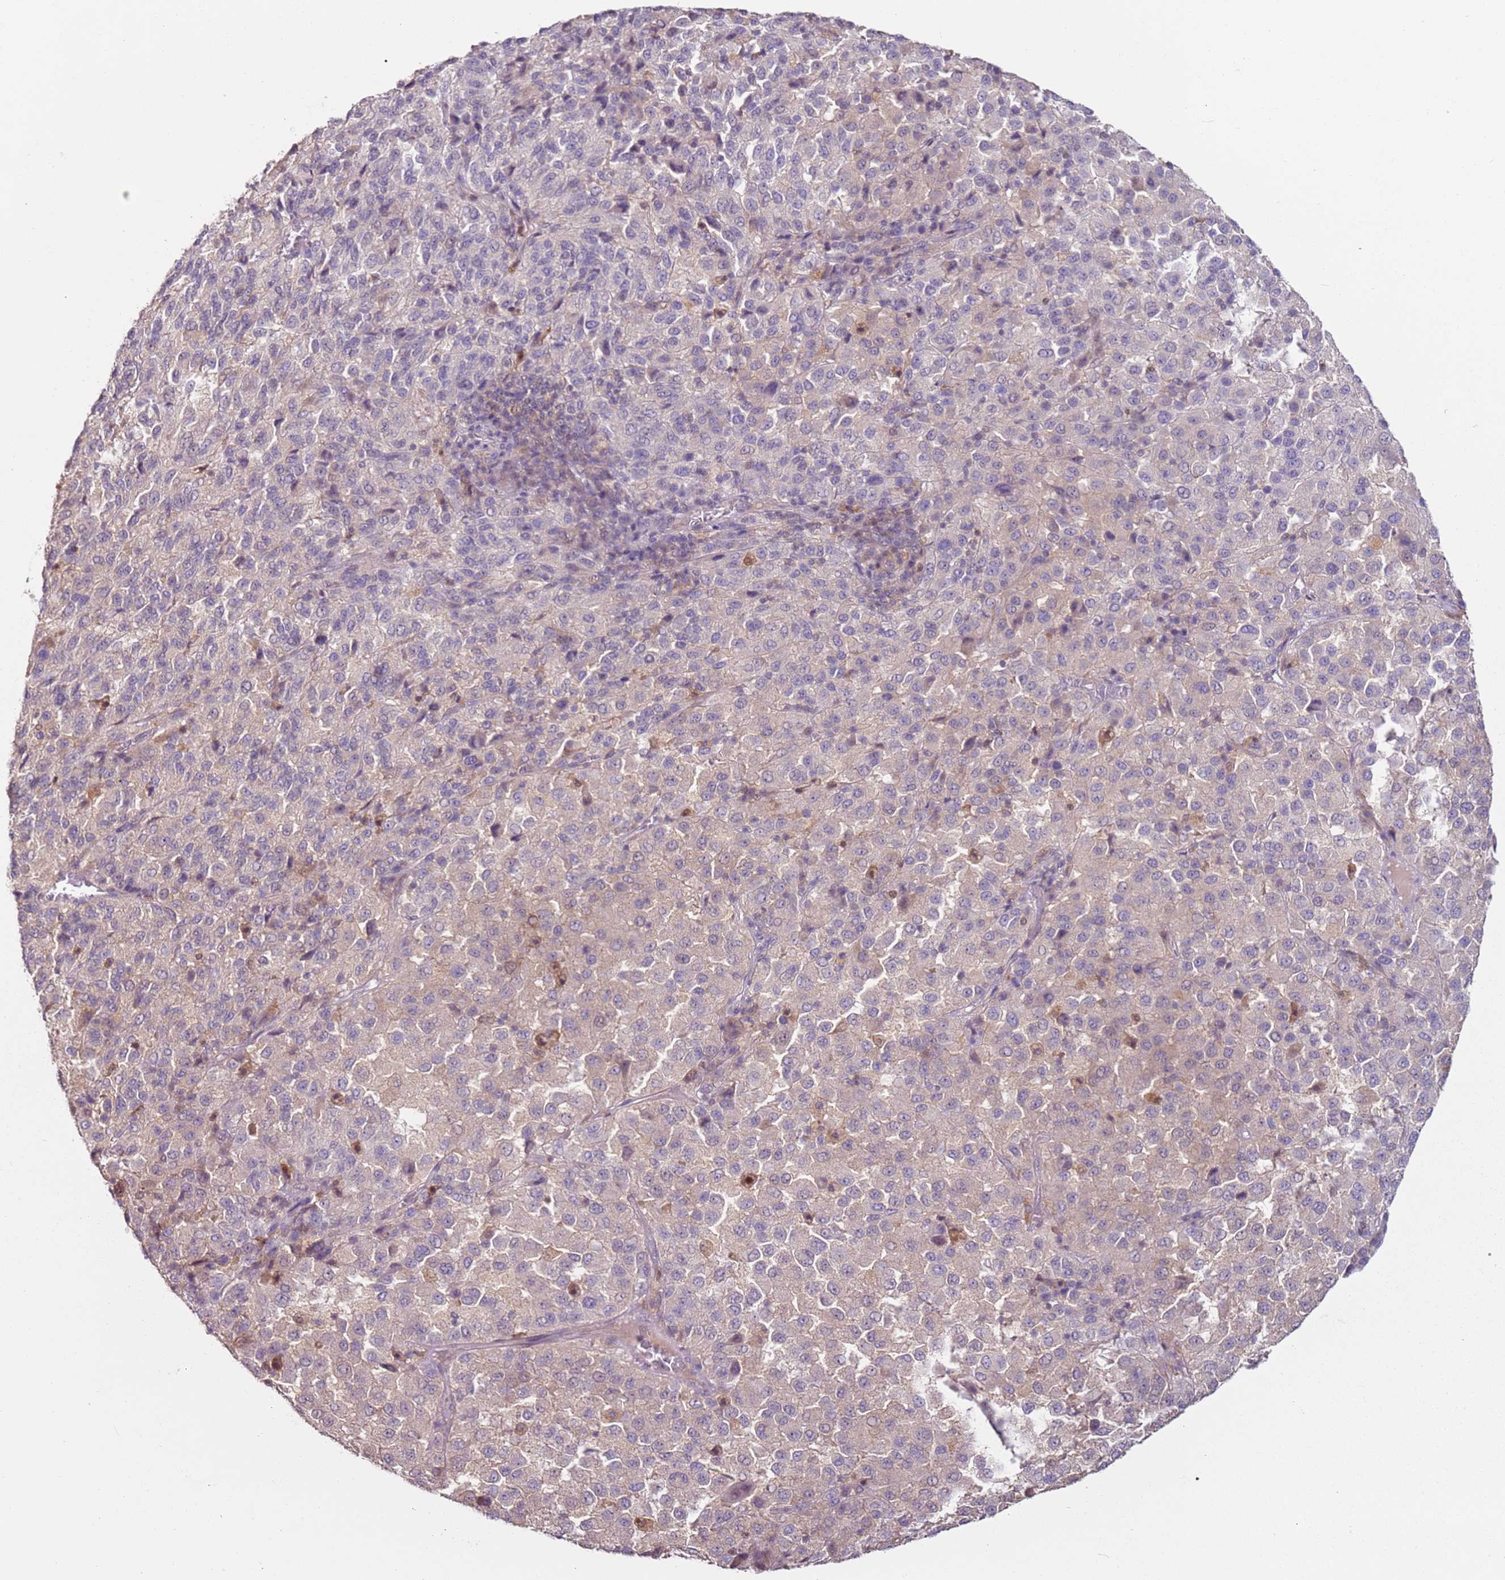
{"staining": {"intensity": "weak", "quantity": "<25%", "location": "cytoplasmic/membranous"}, "tissue": "melanoma", "cell_type": "Tumor cells", "image_type": "cancer", "snomed": [{"axis": "morphology", "description": "Malignant melanoma, Metastatic site"}, {"axis": "topography", "description": "Lung"}], "caption": "The micrograph shows no significant positivity in tumor cells of melanoma. (DAB (3,3'-diaminobenzidine) IHC visualized using brightfield microscopy, high magnification).", "gene": "MDH1", "patient": {"sex": "male", "age": 64}}